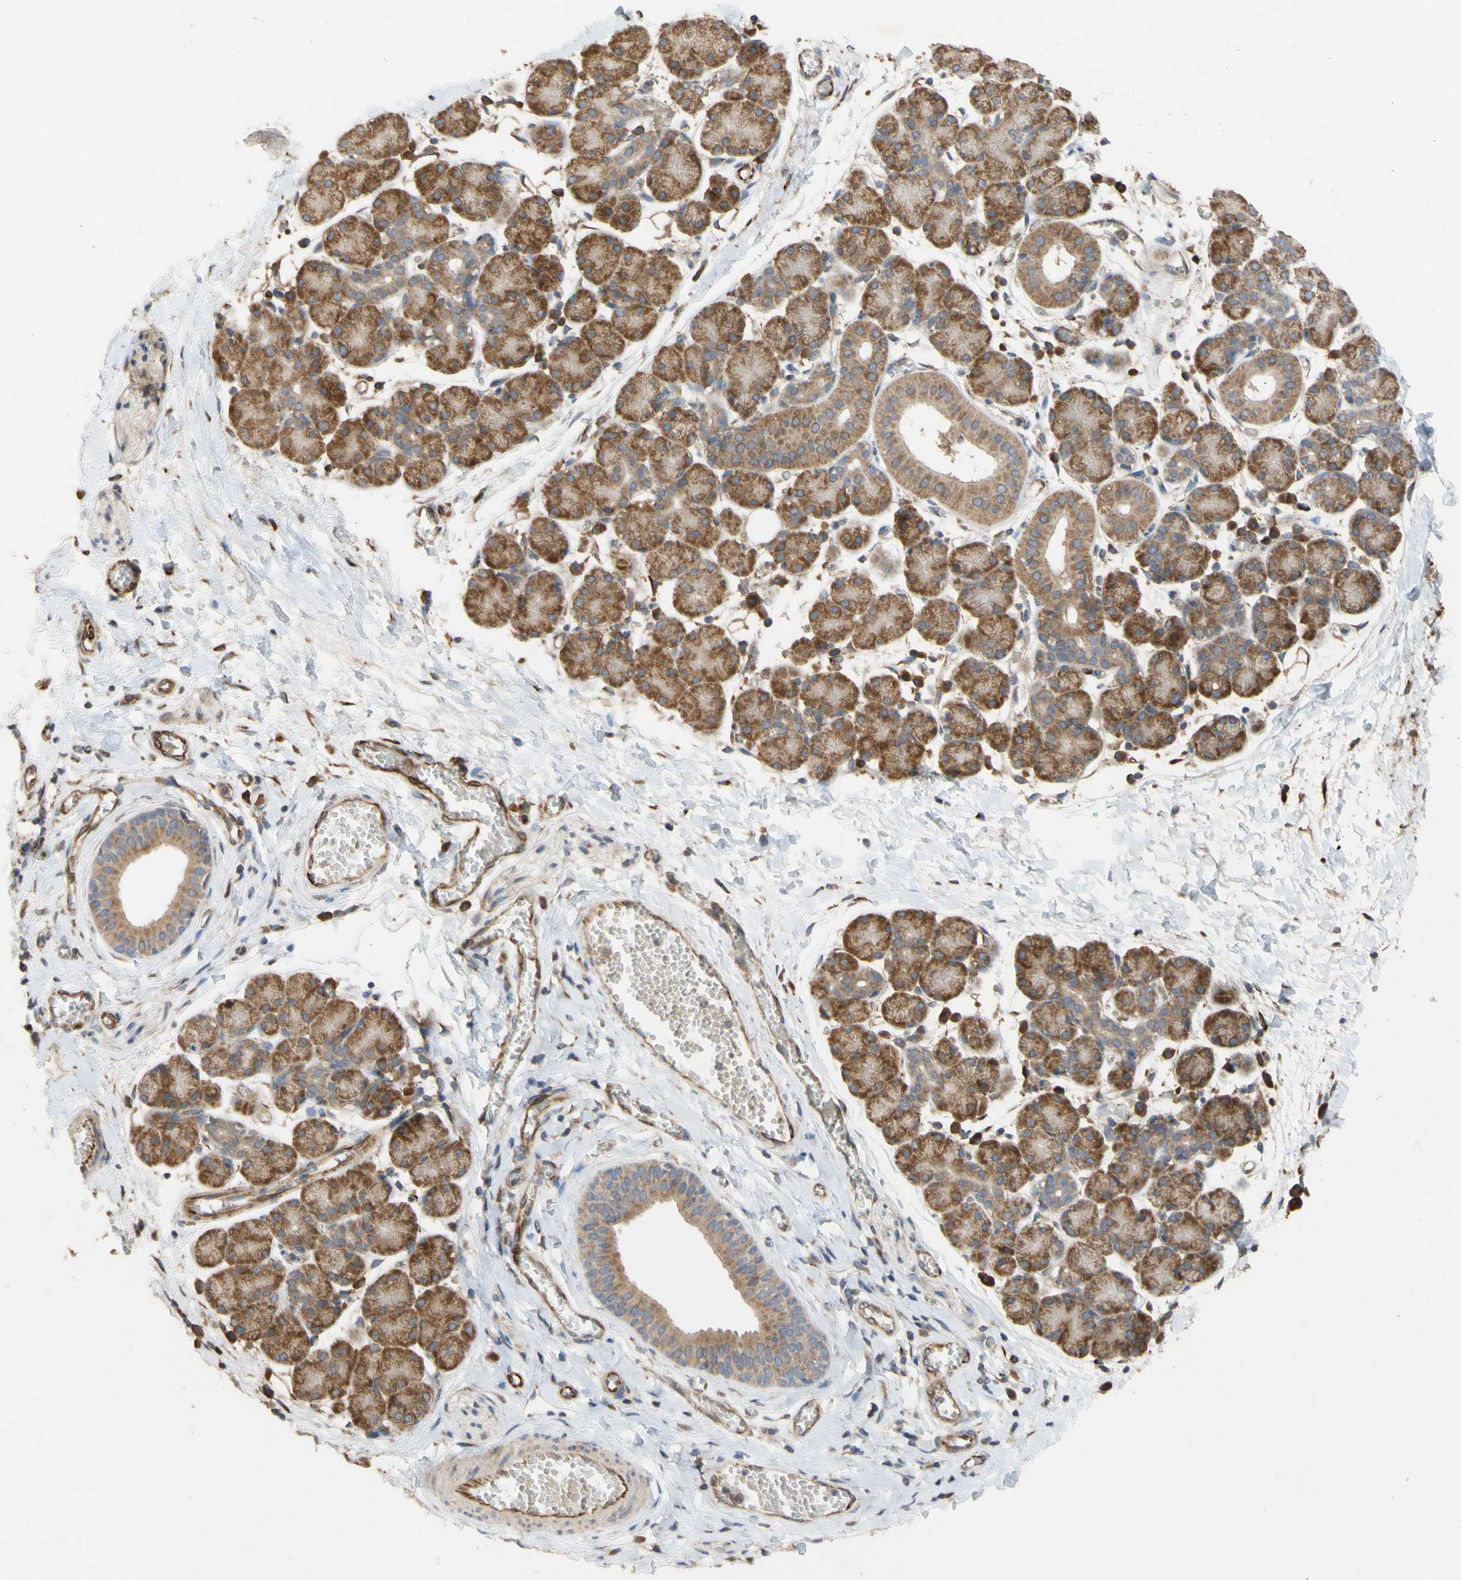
{"staining": {"intensity": "moderate", "quantity": ">75%", "location": "cytoplasmic/membranous"}, "tissue": "salivary gland", "cell_type": "Glandular cells", "image_type": "normal", "snomed": [{"axis": "morphology", "description": "Normal tissue, NOS"}, {"axis": "morphology", "description": "Inflammation, NOS"}, {"axis": "topography", "description": "Lymph node"}, {"axis": "topography", "description": "Salivary gland"}], "caption": "High-magnification brightfield microscopy of unremarkable salivary gland stained with DAB (brown) and counterstained with hematoxylin (blue). glandular cells exhibit moderate cytoplasmic/membranous positivity is identified in about>75% of cells.", "gene": "EIF2S3", "patient": {"sex": "male", "age": 3}}